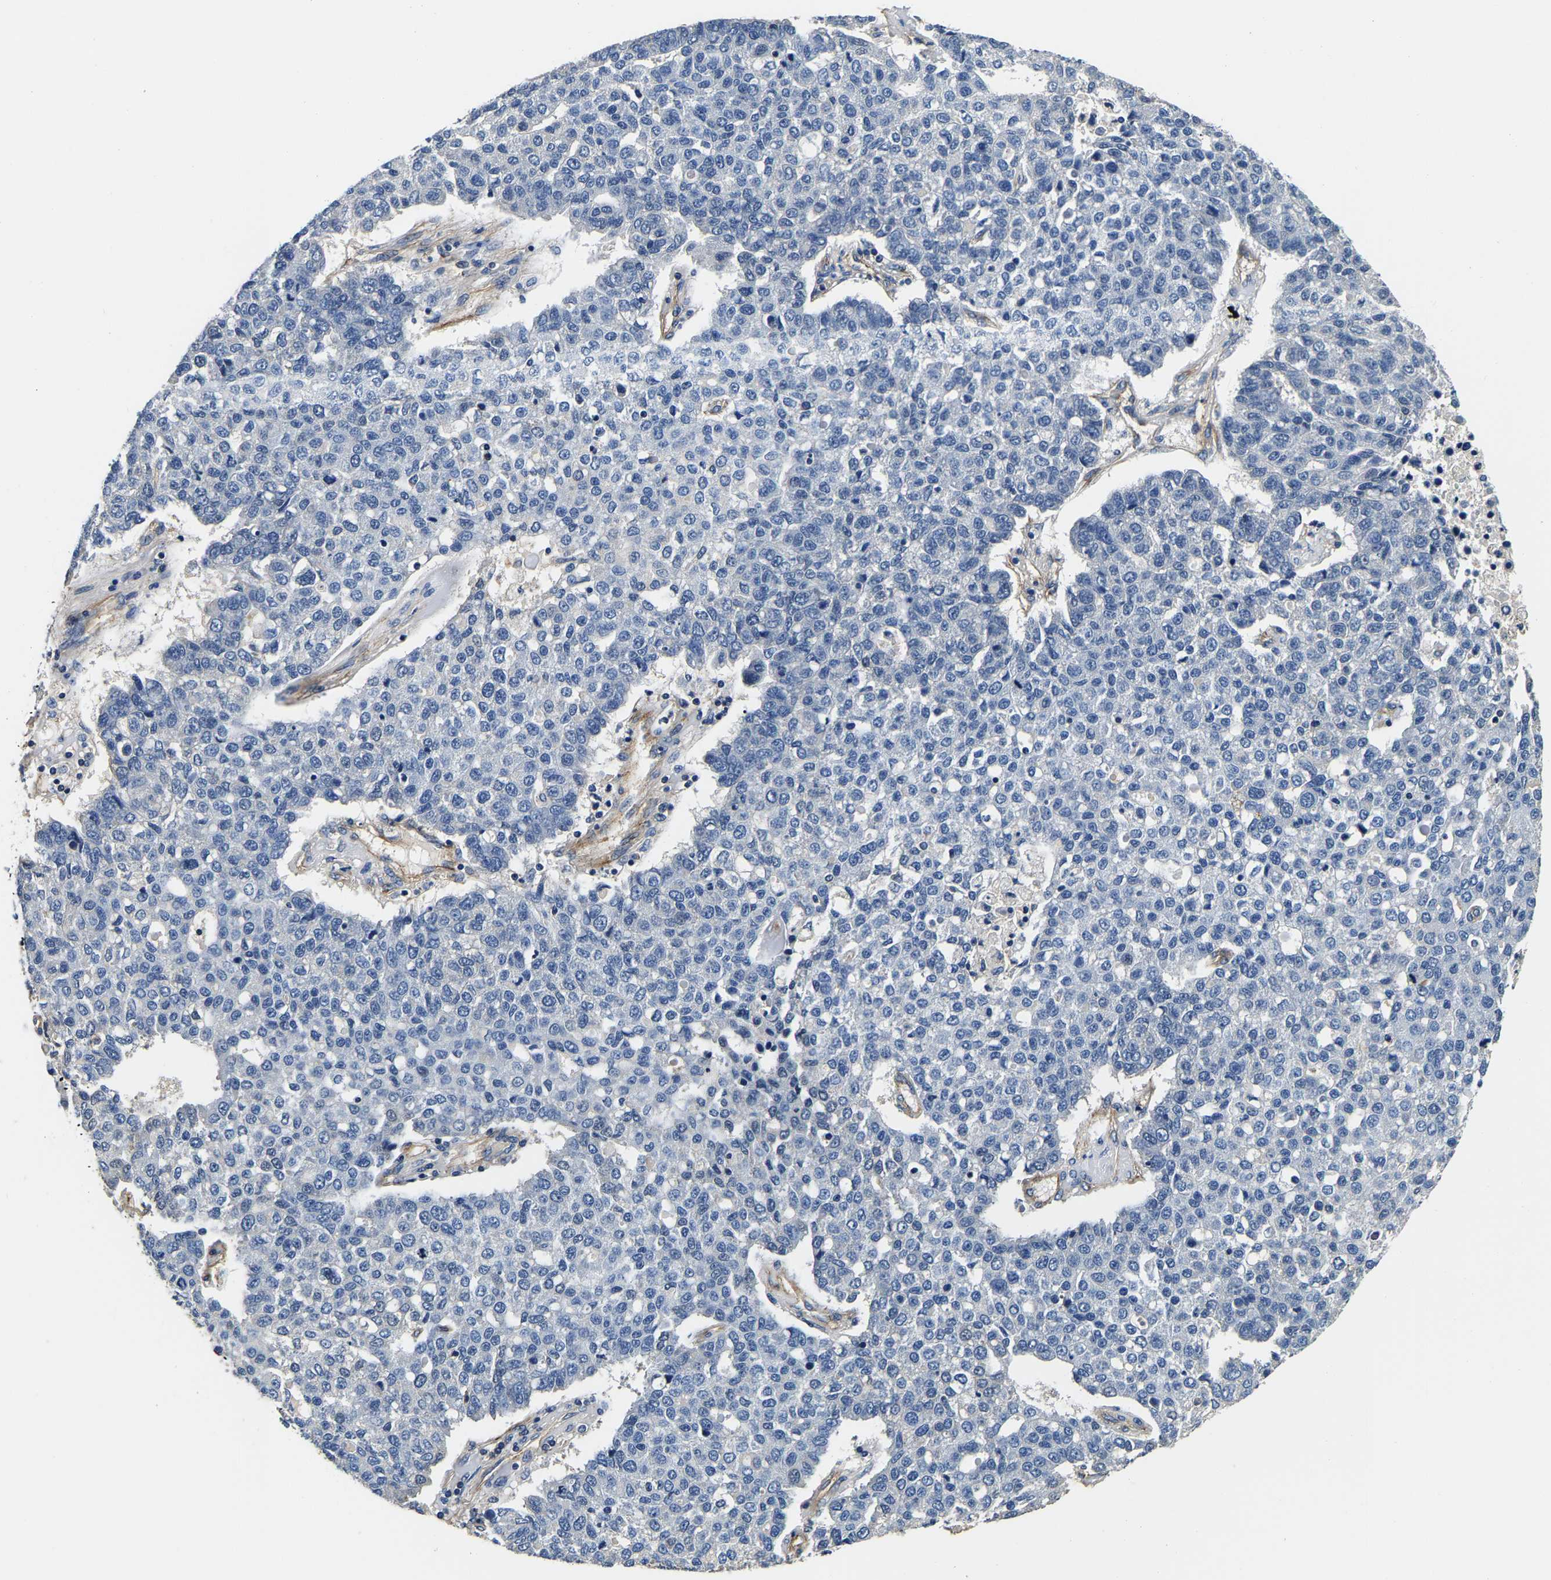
{"staining": {"intensity": "negative", "quantity": "none", "location": "none"}, "tissue": "pancreatic cancer", "cell_type": "Tumor cells", "image_type": "cancer", "snomed": [{"axis": "morphology", "description": "Adenocarcinoma, NOS"}, {"axis": "topography", "description": "Pancreas"}], "caption": "Immunohistochemistry (IHC) photomicrograph of pancreatic cancer (adenocarcinoma) stained for a protein (brown), which reveals no positivity in tumor cells. (Stains: DAB IHC with hematoxylin counter stain, Microscopy: brightfield microscopy at high magnification).", "gene": "SH3GLB1", "patient": {"sex": "female", "age": 61}}